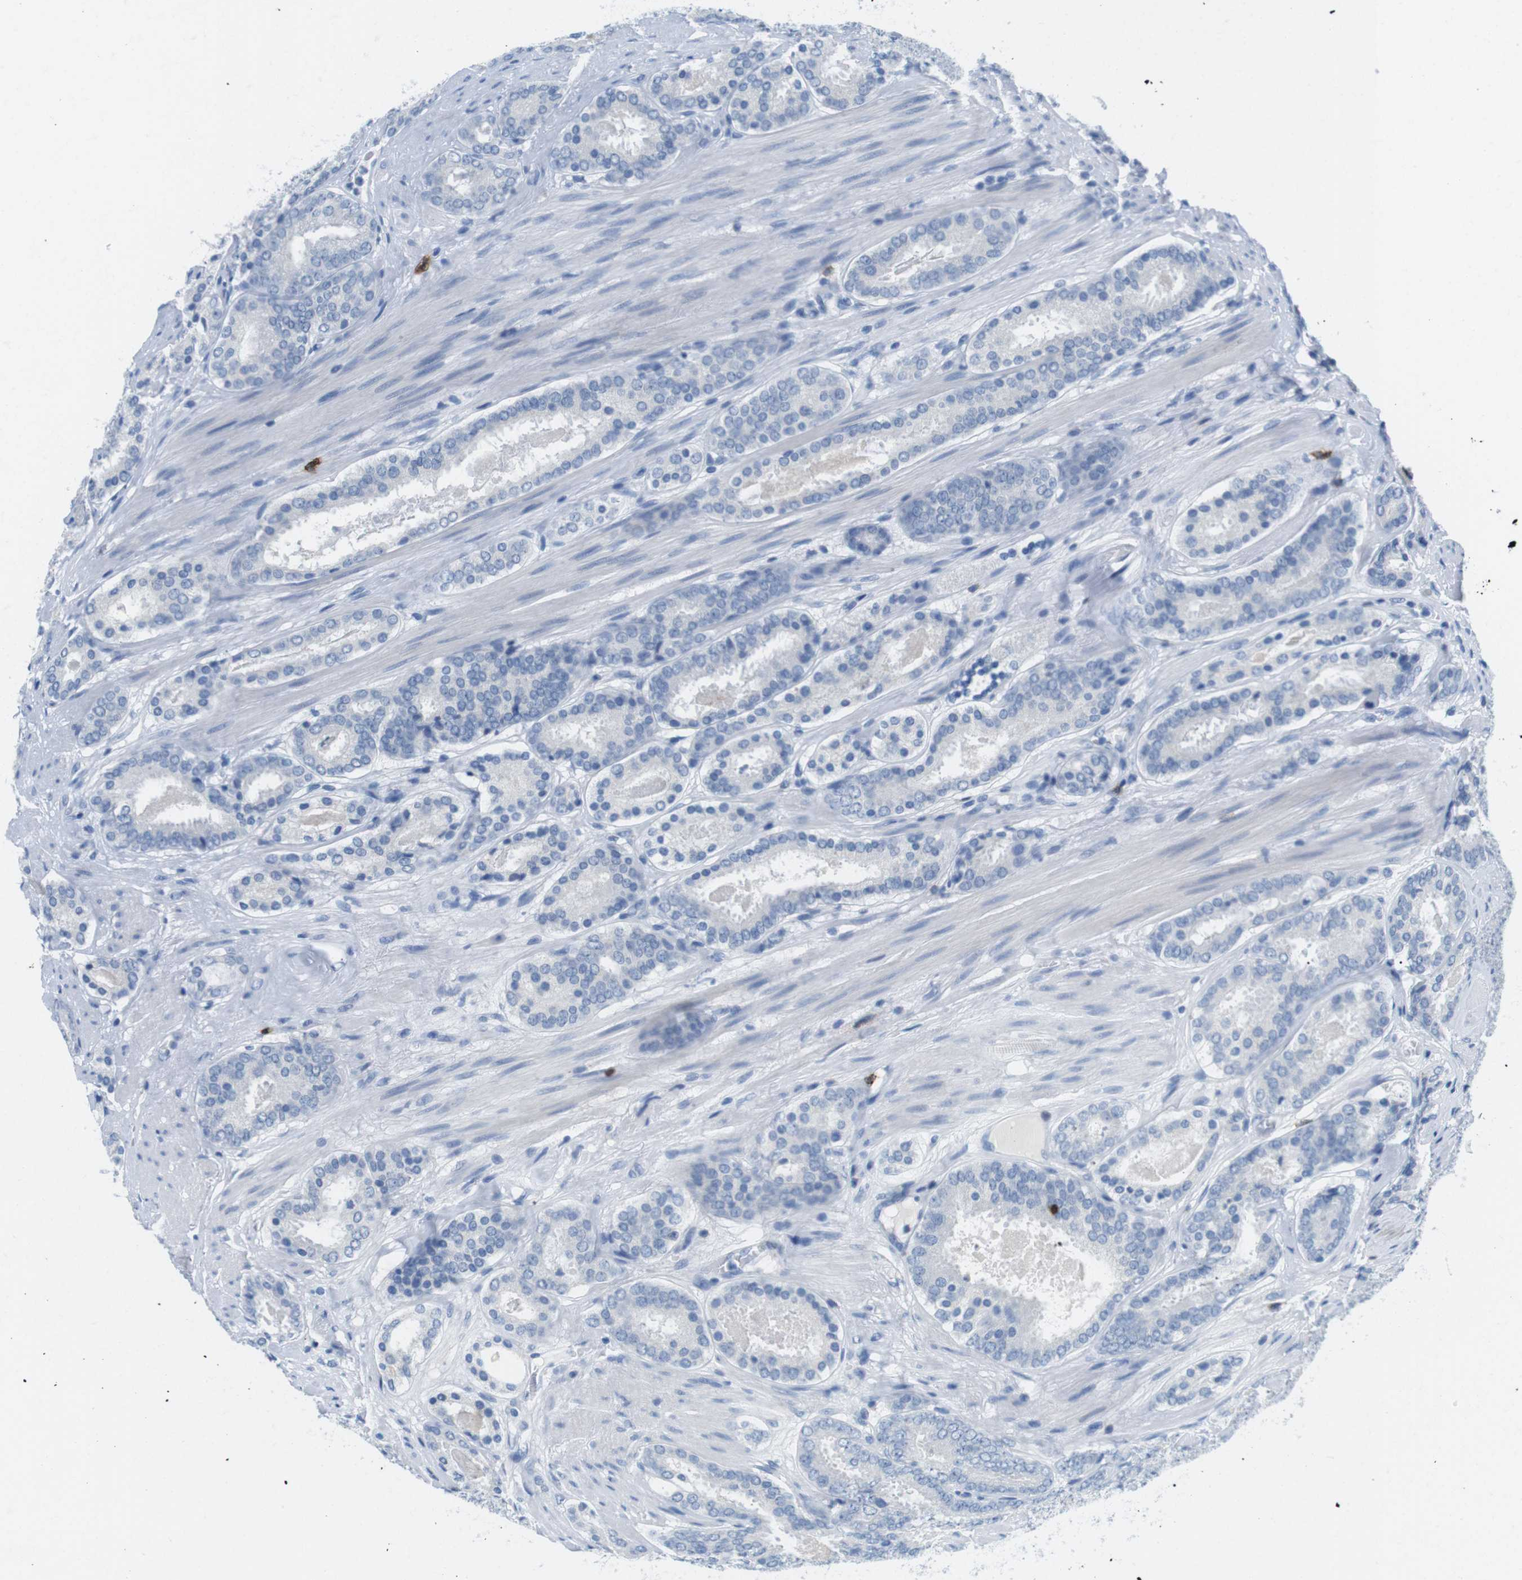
{"staining": {"intensity": "negative", "quantity": "none", "location": "none"}, "tissue": "prostate cancer", "cell_type": "Tumor cells", "image_type": "cancer", "snomed": [{"axis": "morphology", "description": "Adenocarcinoma, Low grade"}, {"axis": "topography", "description": "Prostate"}], "caption": "The histopathology image shows no staining of tumor cells in prostate cancer.", "gene": "TNFRSF4", "patient": {"sex": "male", "age": 69}}